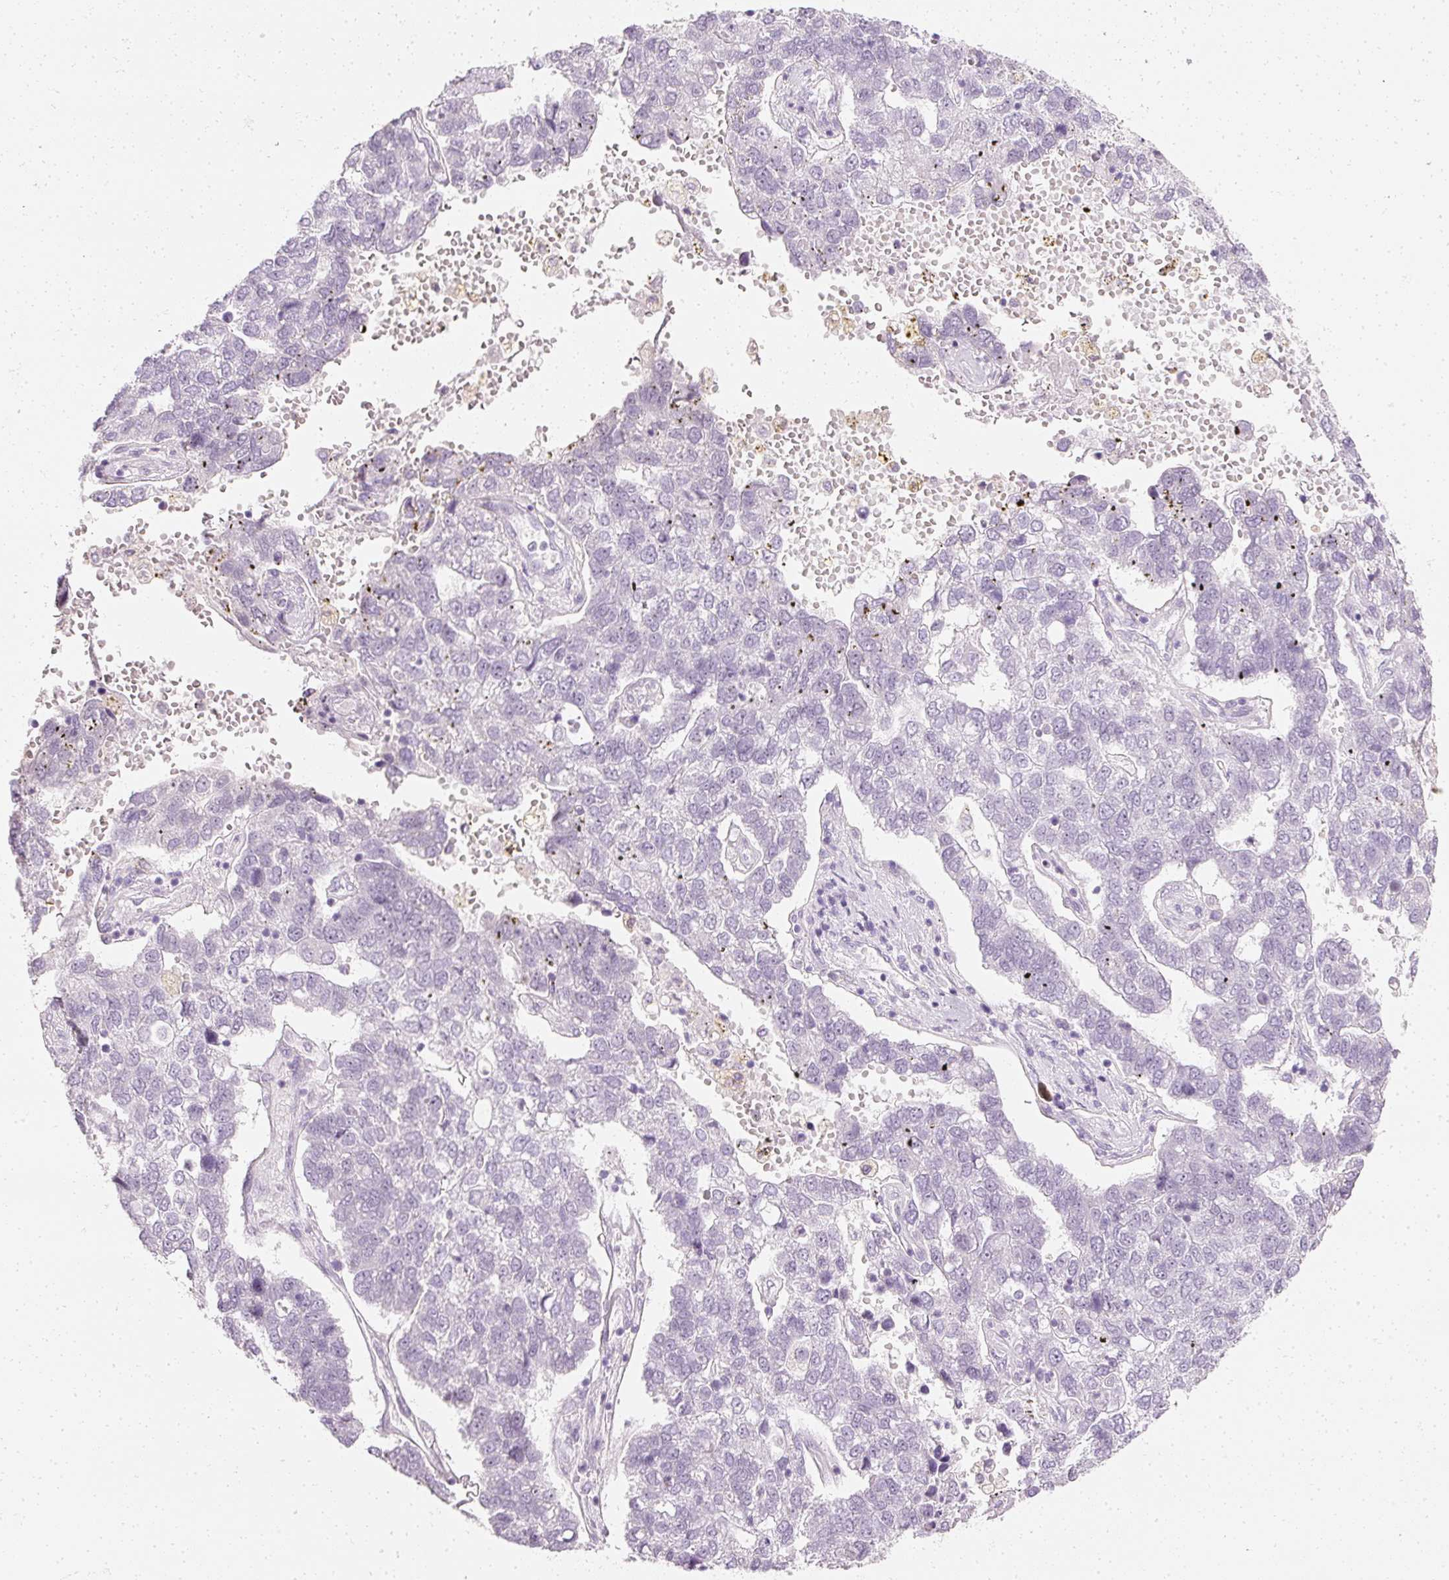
{"staining": {"intensity": "negative", "quantity": "none", "location": "none"}, "tissue": "pancreatic cancer", "cell_type": "Tumor cells", "image_type": "cancer", "snomed": [{"axis": "morphology", "description": "Adenocarcinoma, NOS"}, {"axis": "topography", "description": "Pancreas"}], "caption": "High power microscopy micrograph of an immunohistochemistry (IHC) image of pancreatic cancer, revealing no significant staining in tumor cells.", "gene": "ELAVL3", "patient": {"sex": "female", "age": 61}}